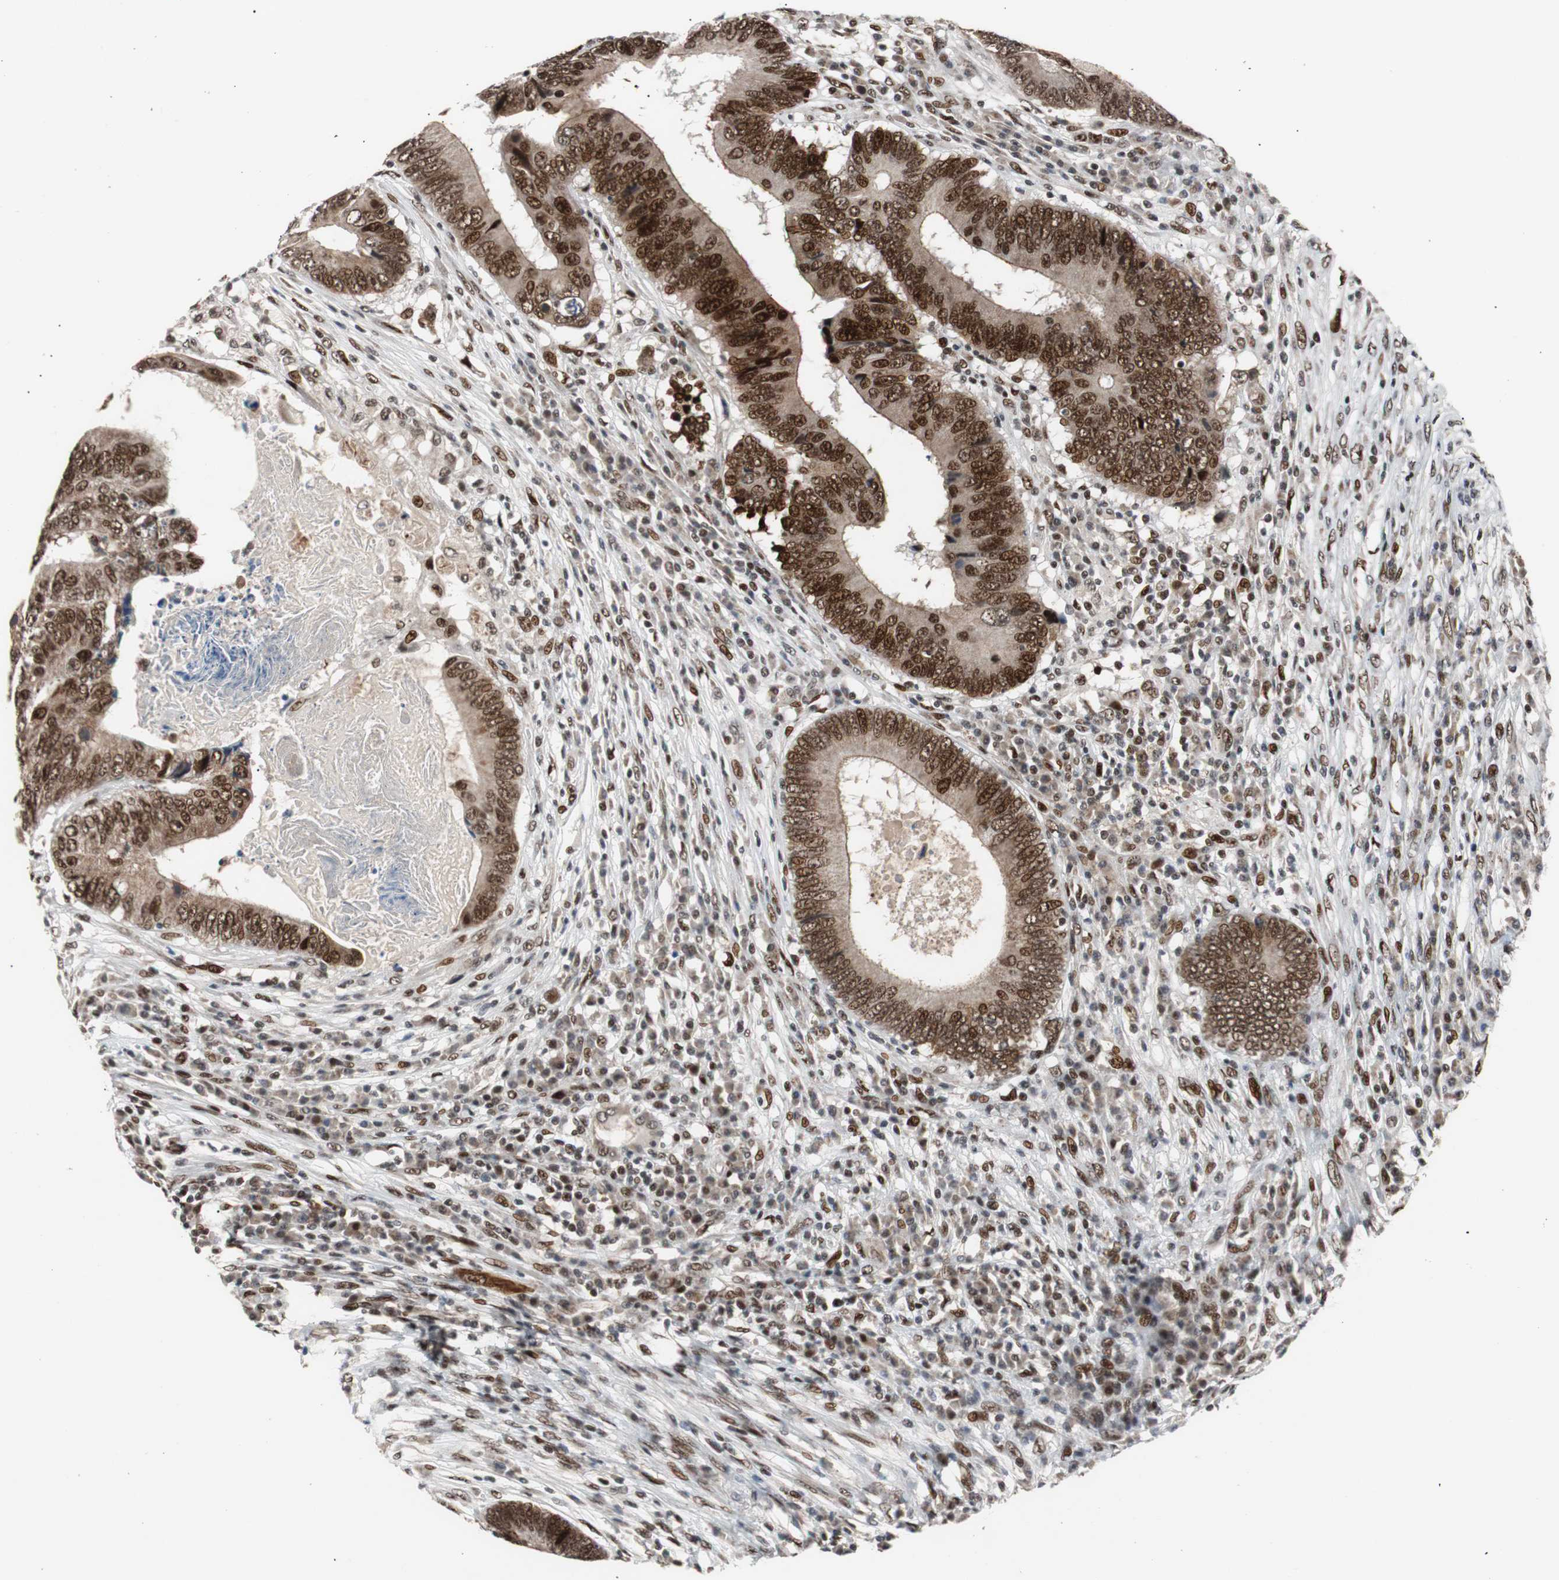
{"staining": {"intensity": "strong", "quantity": ">75%", "location": "cytoplasmic/membranous,nuclear"}, "tissue": "colorectal cancer", "cell_type": "Tumor cells", "image_type": "cancer", "snomed": [{"axis": "morphology", "description": "Adenocarcinoma, NOS"}, {"axis": "topography", "description": "Colon"}], "caption": "Adenocarcinoma (colorectal) stained with IHC shows strong cytoplasmic/membranous and nuclear staining in about >75% of tumor cells.", "gene": "NBL1", "patient": {"sex": "female", "age": 78}}